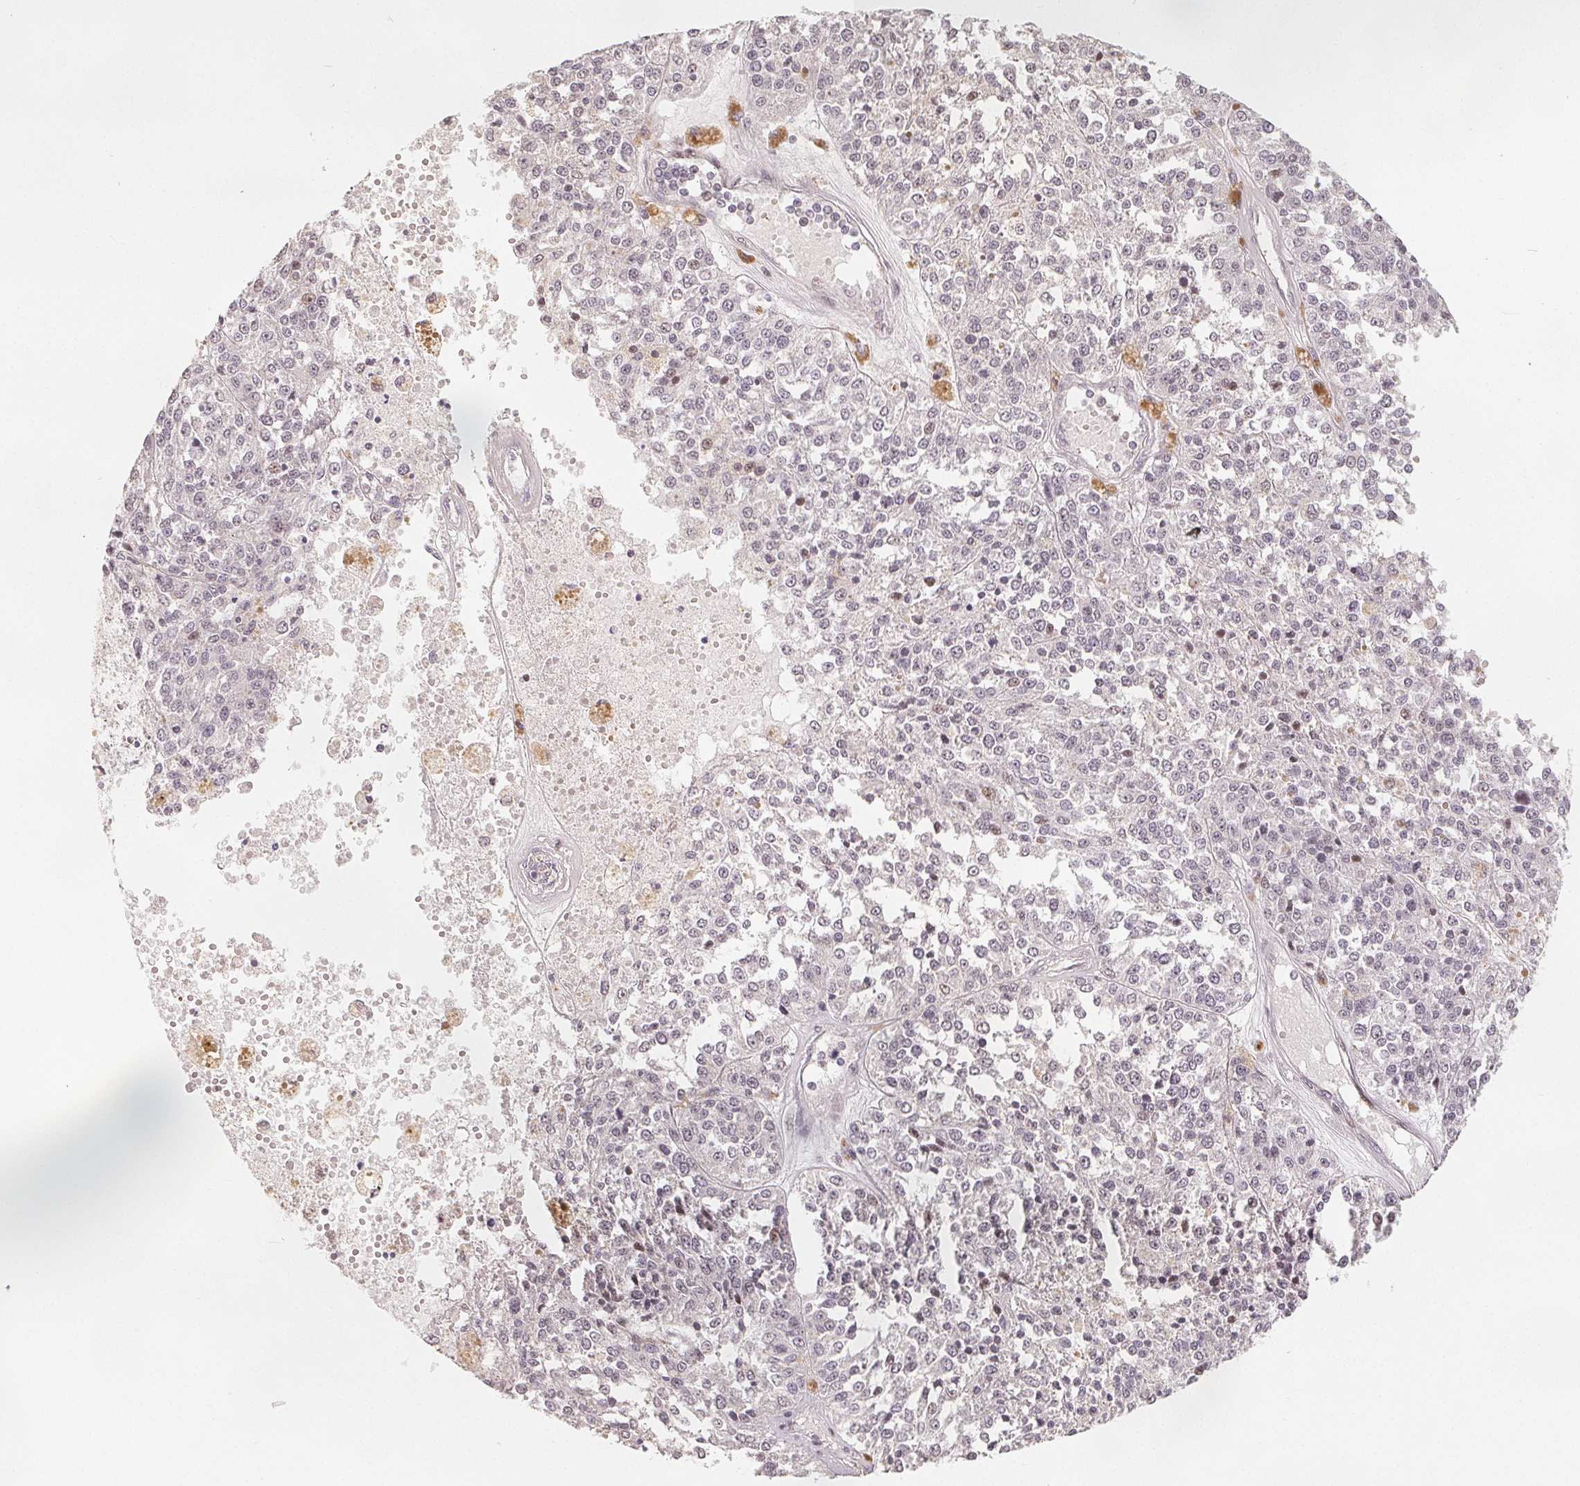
{"staining": {"intensity": "negative", "quantity": "none", "location": "none"}, "tissue": "melanoma", "cell_type": "Tumor cells", "image_type": "cancer", "snomed": [{"axis": "morphology", "description": "Malignant melanoma, Metastatic site"}, {"axis": "topography", "description": "Lymph node"}], "caption": "There is no significant positivity in tumor cells of malignant melanoma (metastatic site).", "gene": "CCDC138", "patient": {"sex": "female", "age": 64}}